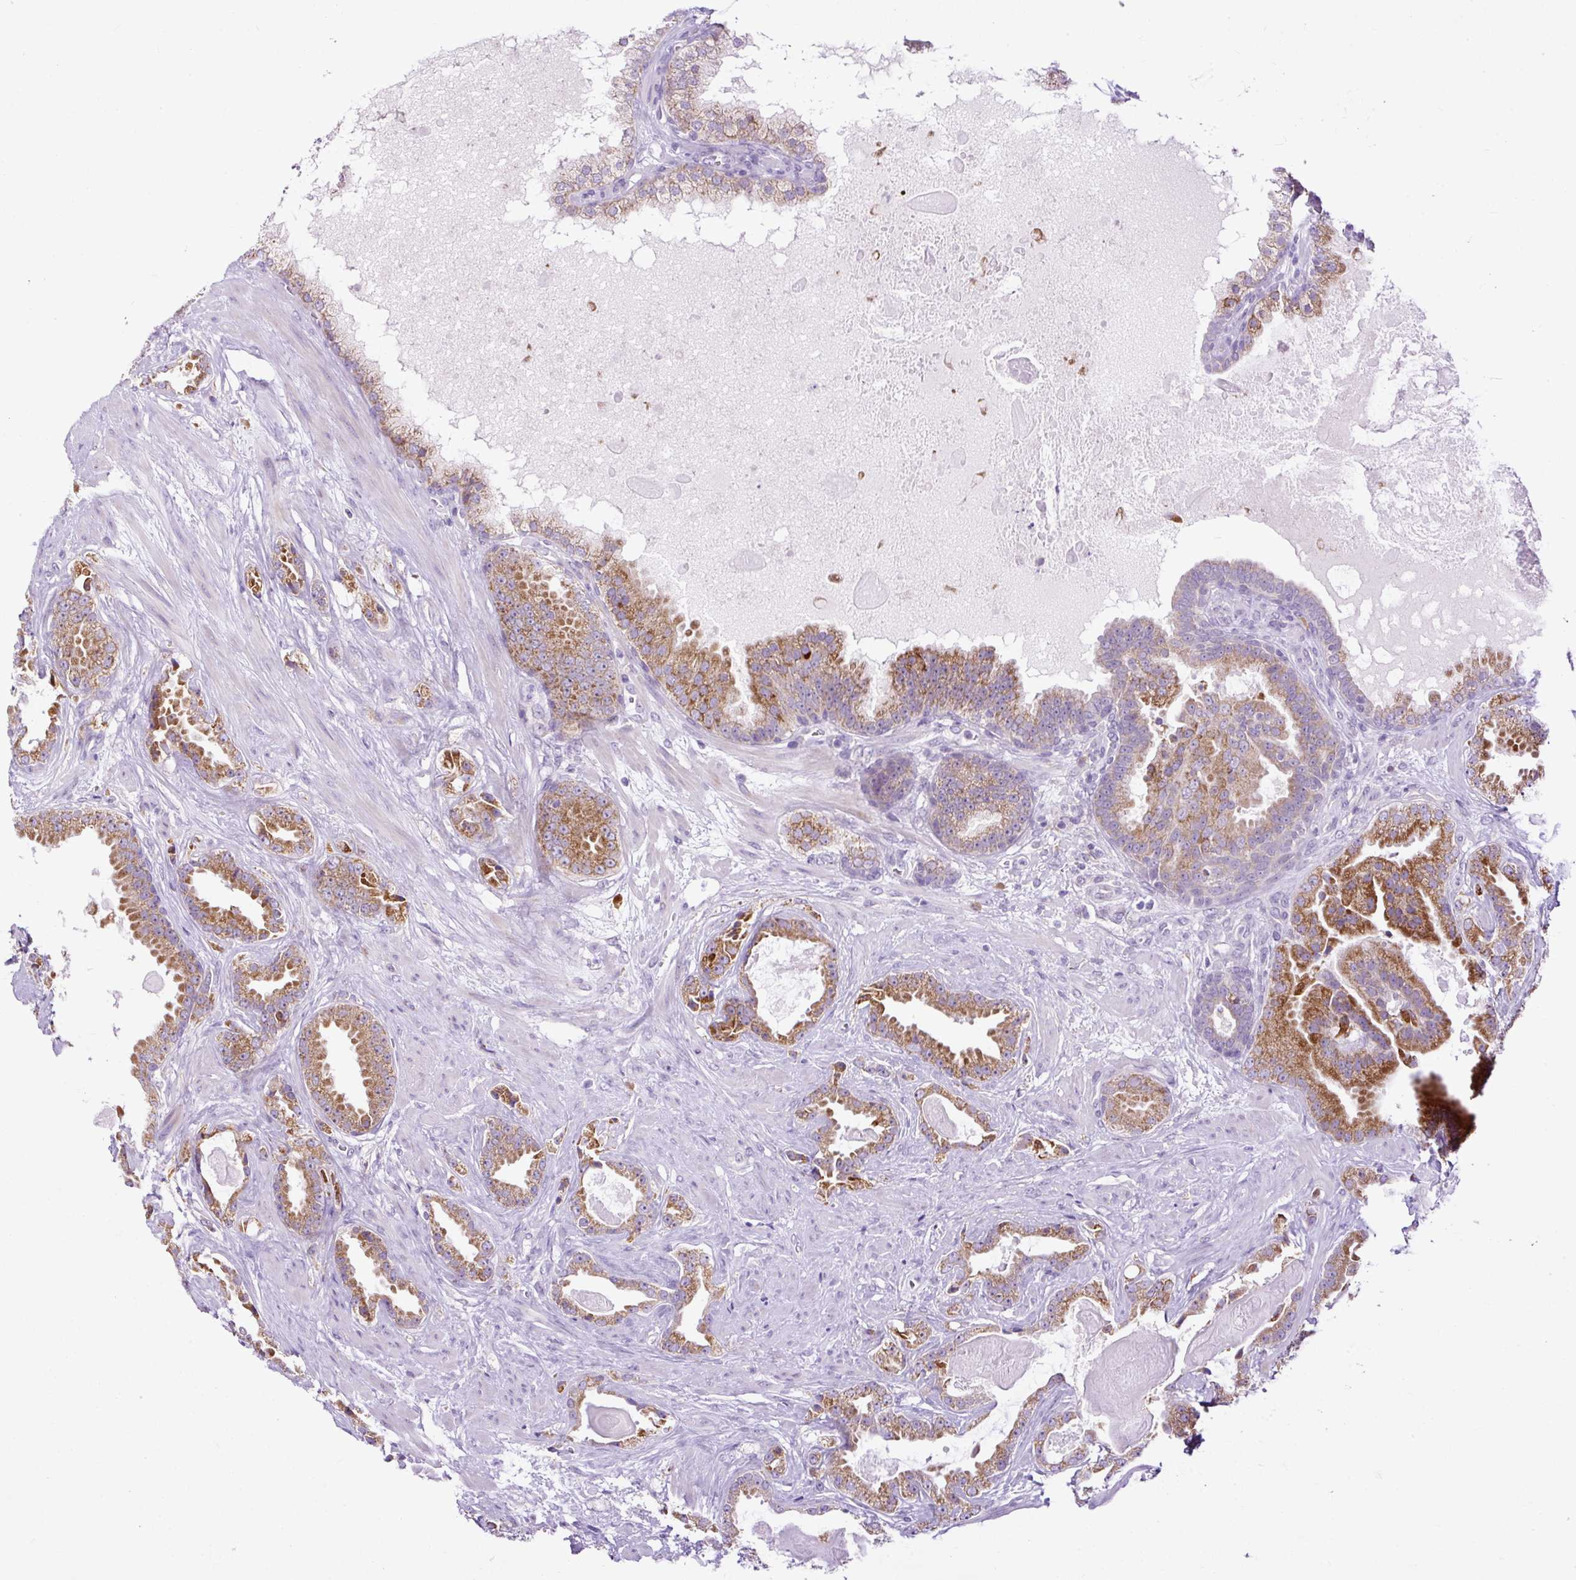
{"staining": {"intensity": "moderate", "quantity": ">75%", "location": "cytoplasmic/membranous"}, "tissue": "prostate cancer", "cell_type": "Tumor cells", "image_type": "cancer", "snomed": [{"axis": "morphology", "description": "Adenocarcinoma, Low grade"}, {"axis": "topography", "description": "Prostate"}], "caption": "Human prostate cancer stained with a brown dye shows moderate cytoplasmic/membranous positive staining in about >75% of tumor cells.", "gene": "FMC1", "patient": {"sex": "male", "age": 62}}